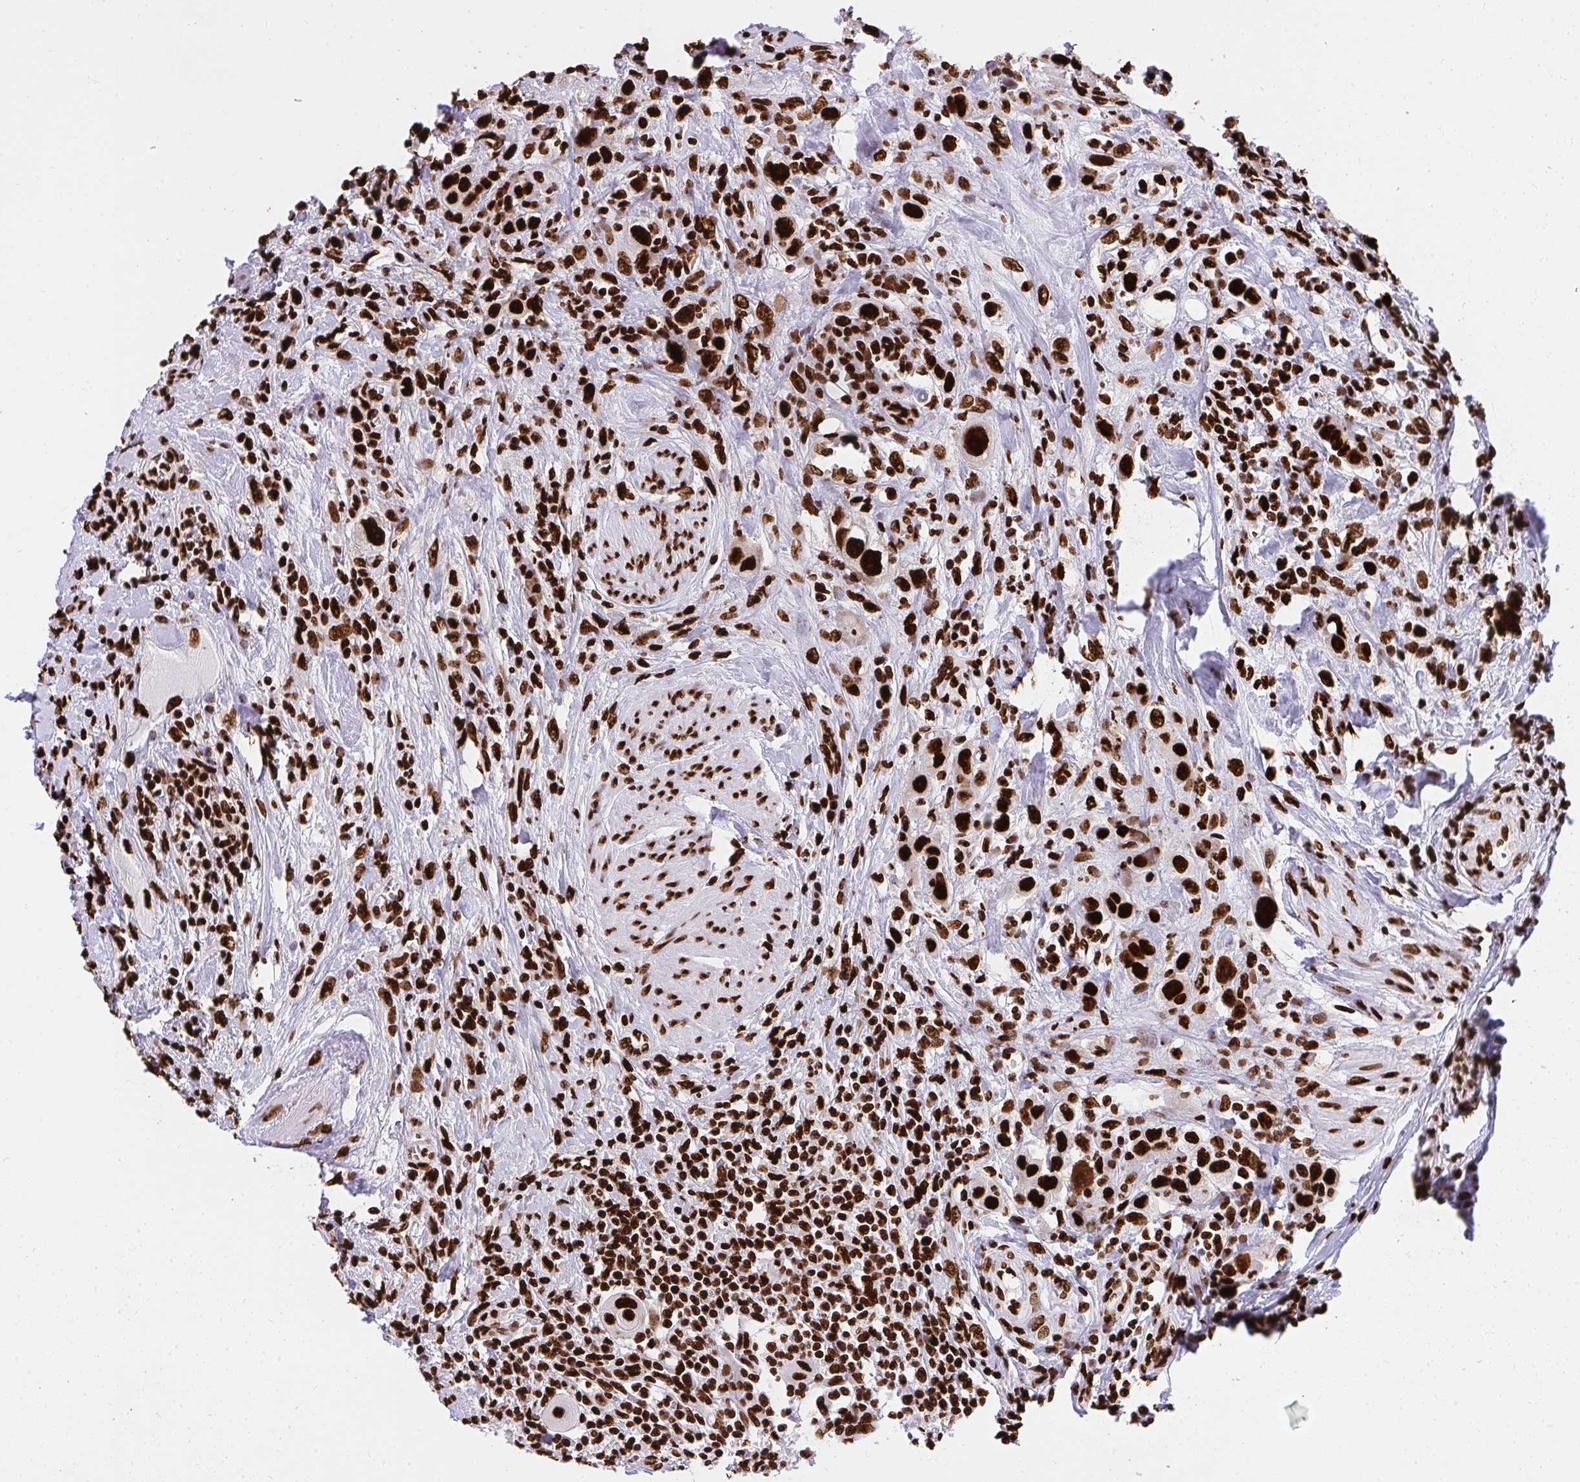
{"staining": {"intensity": "strong", "quantity": ">75%", "location": "nuclear"}, "tissue": "urothelial cancer", "cell_type": "Tumor cells", "image_type": "cancer", "snomed": [{"axis": "morphology", "description": "Urothelial carcinoma, High grade"}, {"axis": "topography", "description": "Urinary bladder"}], "caption": "Urothelial cancer tissue exhibits strong nuclear staining in approximately >75% of tumor cells, visualized by immunohistochemistry.", "gene": "HNRNPL", "patient": {"sex": "male", "age": 50}}